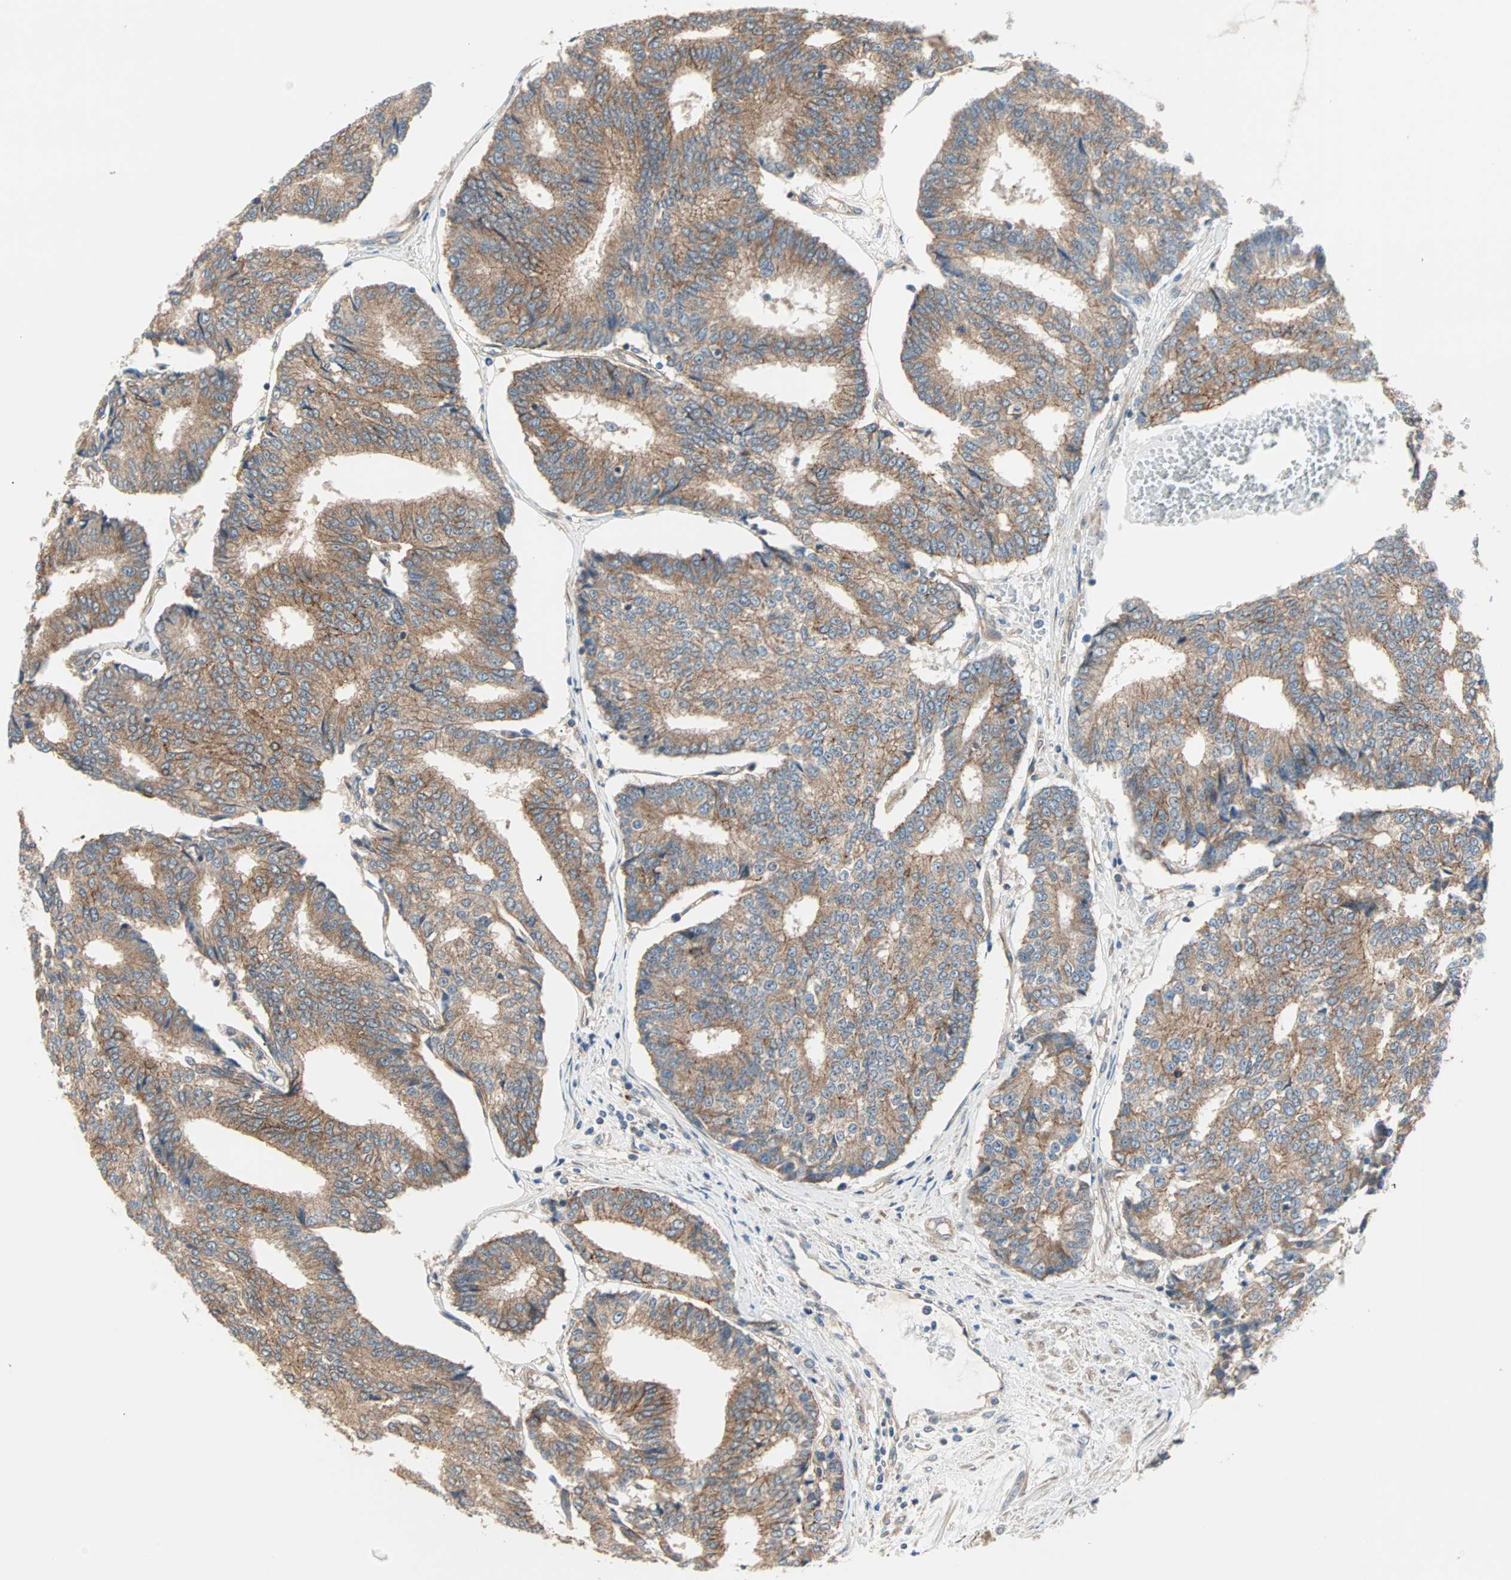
{"staining": {"intensity": "moderate", "quantity": ">75%", "location": "cytoplasmic/membranous"}, "tissue": "prostate cancer", "cell_type": "Tumor cells", "image_type": "cancer", "snomed": [{"axis": "morphology", "description": "Adenocarcinoma, High grade"}, {"axis": "topography", "description": "Prostate"}], "caption": "Human high-grade adenocarcinoma (prostate) stained with a brown dye exhibits moderate cytoplasmic/membranous positive staining in about >75% of tumor cells.", "gene": "PDE8A", "patient": {"sex": "male", "age": 55}}